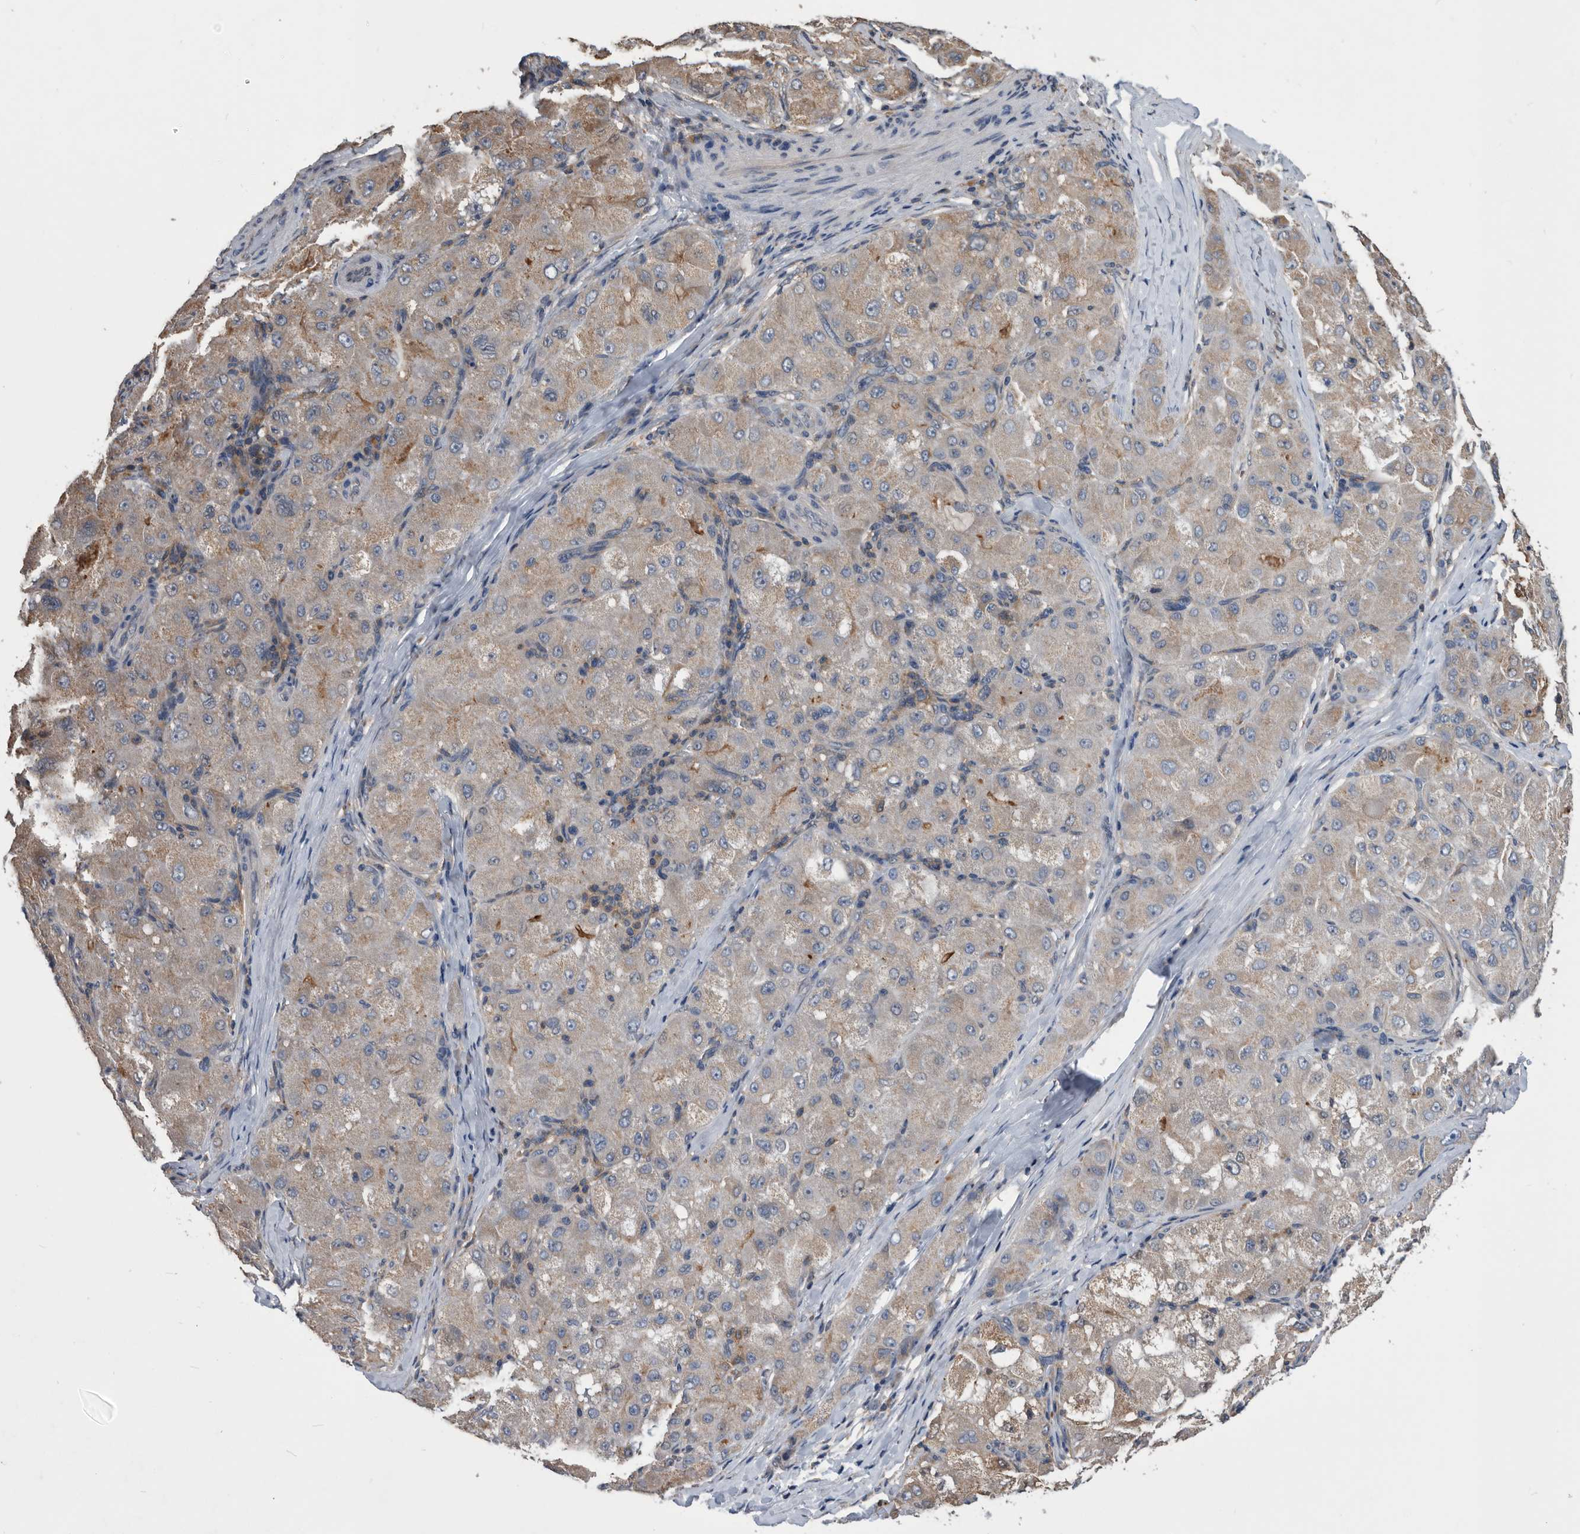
{"staining": {"intensity": "weak", "quantity": "25%-75%", "location": "cytoplasmic/membranous"}, "tissue": "liver cancer", "cell_type": "Tumor cells", "image_type": "cancer", "snomed": [{"axis": "morphology", "description": "Carcinoma, Hepatocellular, NOS"}, {"axis": "topography", "description": "Liver"}], "caption": "A micrograph of human liver cancer stained for a protein reveals weak cytoplasmic/membranous brown staining in tumor cells.", "gene": "NRBP1", "patient": {"sex": "male", "age": 80}}